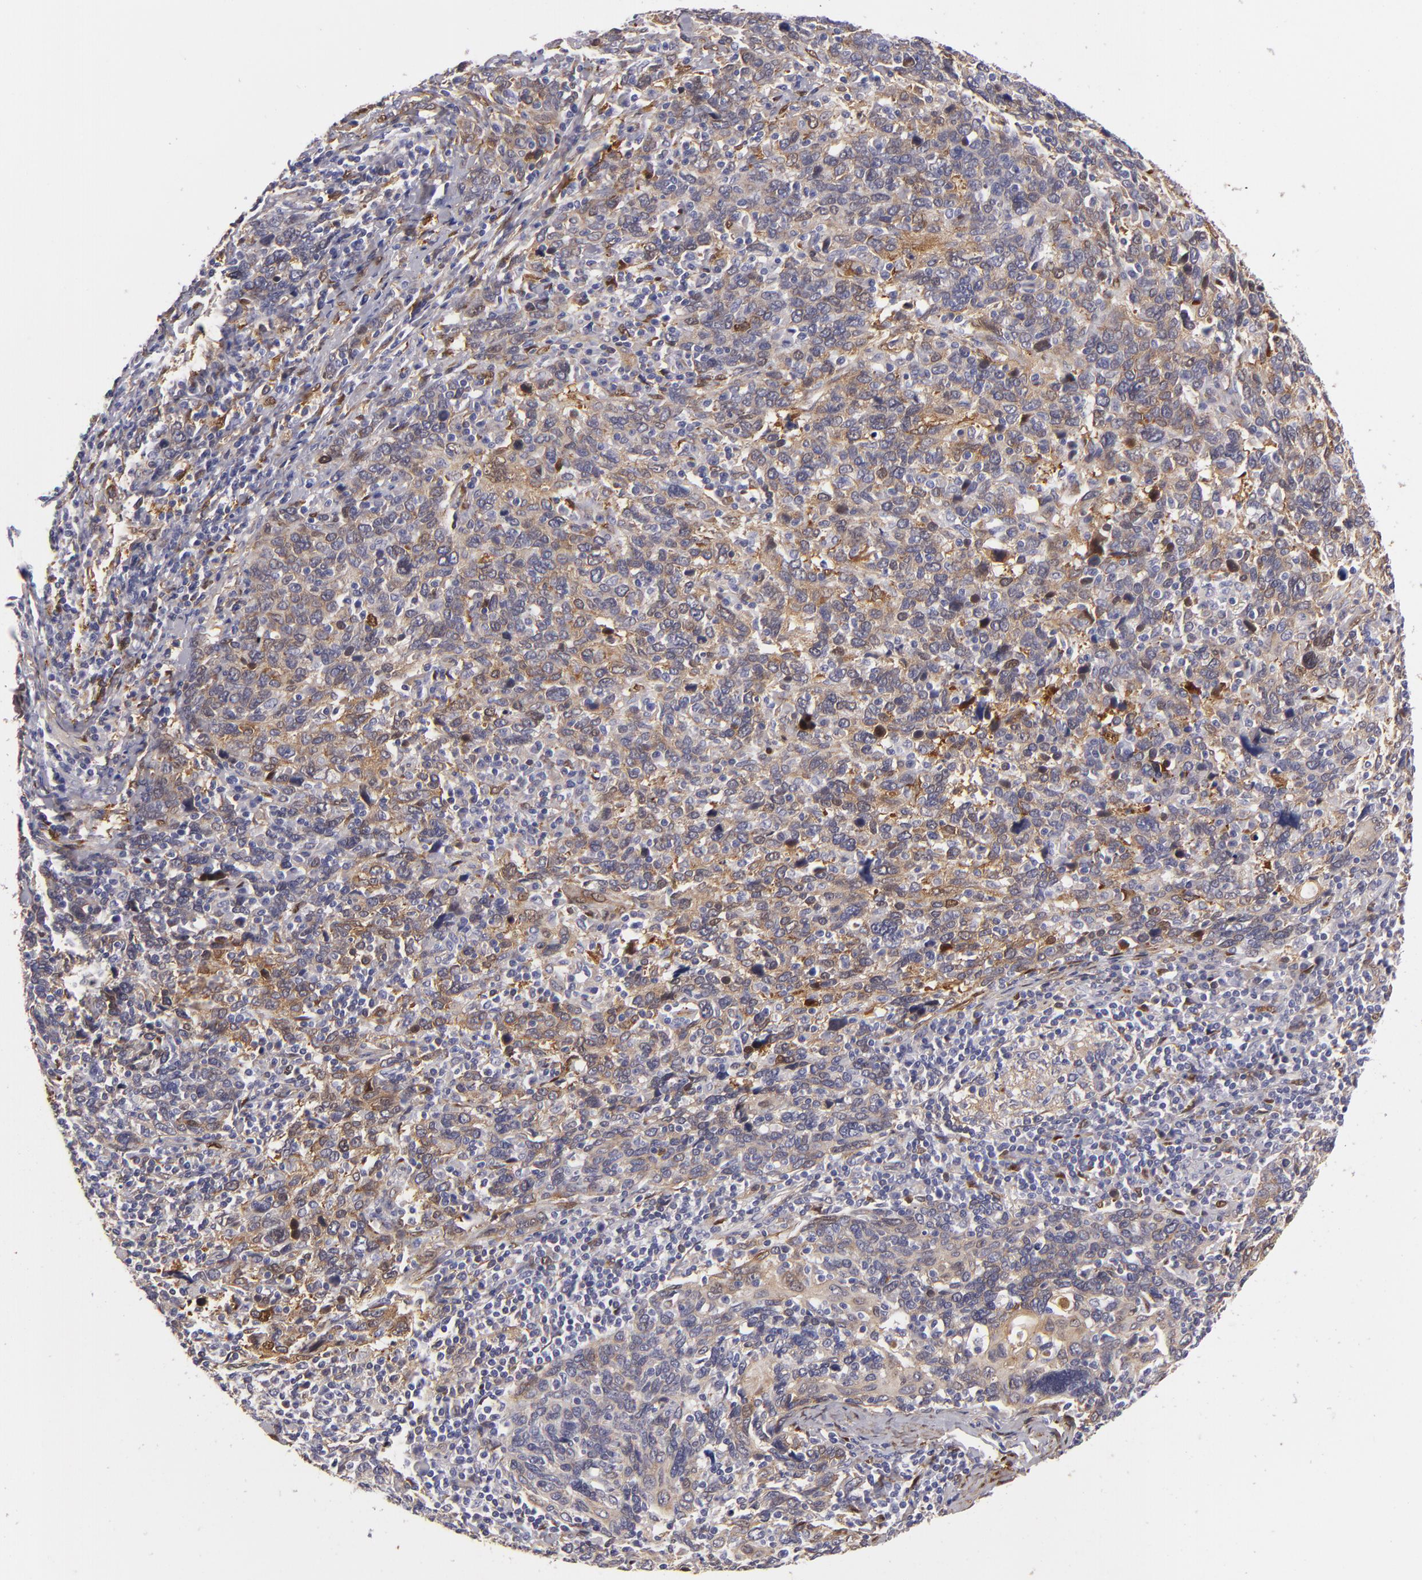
{"staining": {"intensity": "weak", "quantity": "25%-75%", "location": "cytoplasmic/membranous"}, "tissue": "cervical cancer", "cell_type": "Tumor cells", "image_type": "cancer", "snomed": [{"axis": "morphology", "description": "Squamous cell carcinoma, NOS"}, {"axis": "topography", "description": "Cervix"}], "caption": "Cervical cancer (squamous cell carcinoma) tissue exhibits weak cytoplasmic/membranous staining in approximately 25%-75% of tumor cells, visualized by immunohistochemistry.", "gene": "VCL", "patient": {"sex": "female", "age": 41}}